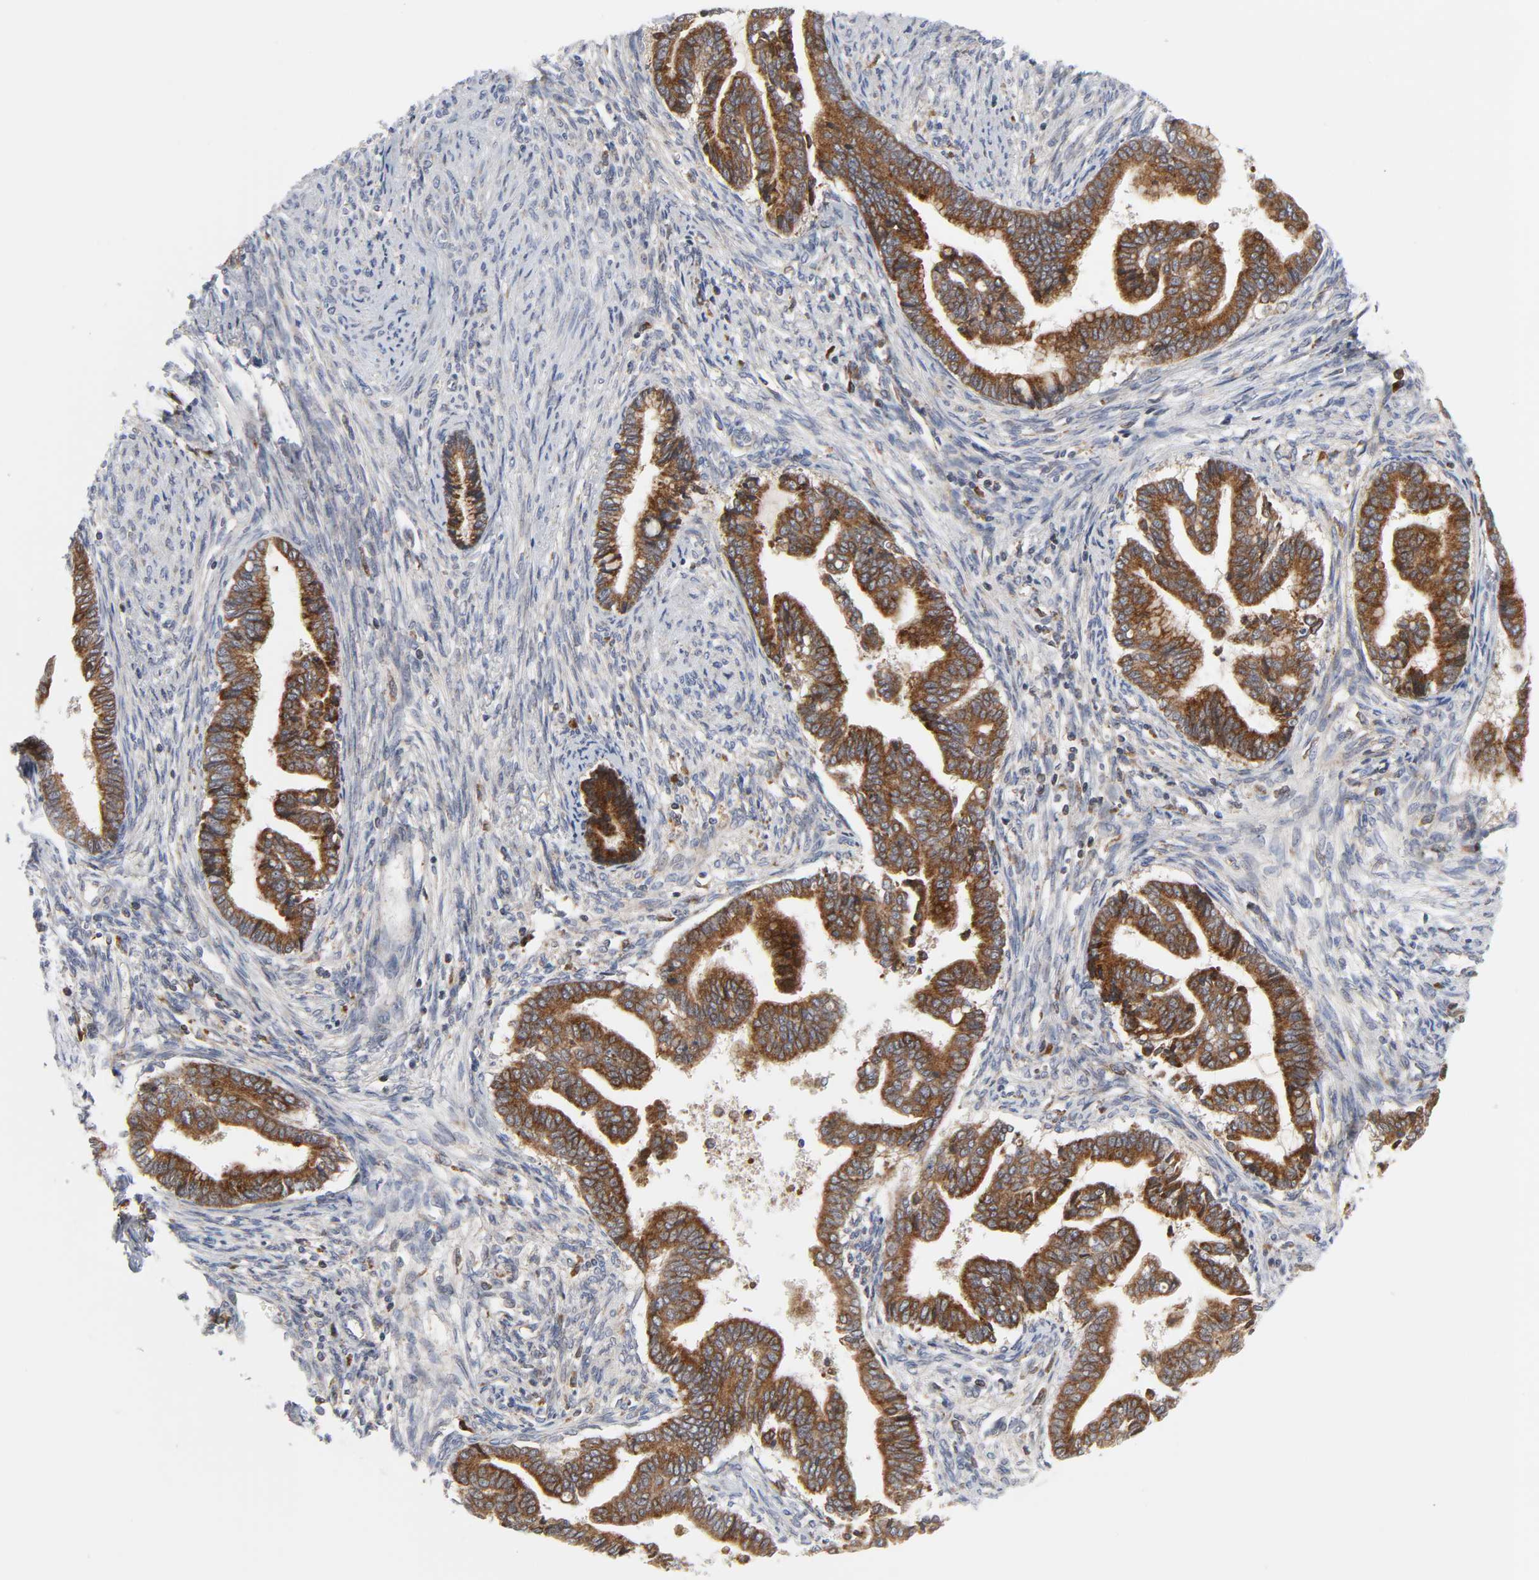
{"staining": {"intensity": "strong", "quantity": ">75%", "location": "cytoplasmic/membranous"}, "tissue": "cervical cancer", "cell_type": "Tumor cells", "image_type": "cancer", "snomed": [{"axis": "morphology", "description": "Adenocarcinoma, NOS"}, {"axis": "topography", "description": "Cervix"}], "caption": "Strong cytoplasmic/membranous staining is present in approximately >75% of tumor cells in adenocarcinoma (cervical).", "gene": "BAX", "patient": {"sex": "female", "age": 44}}